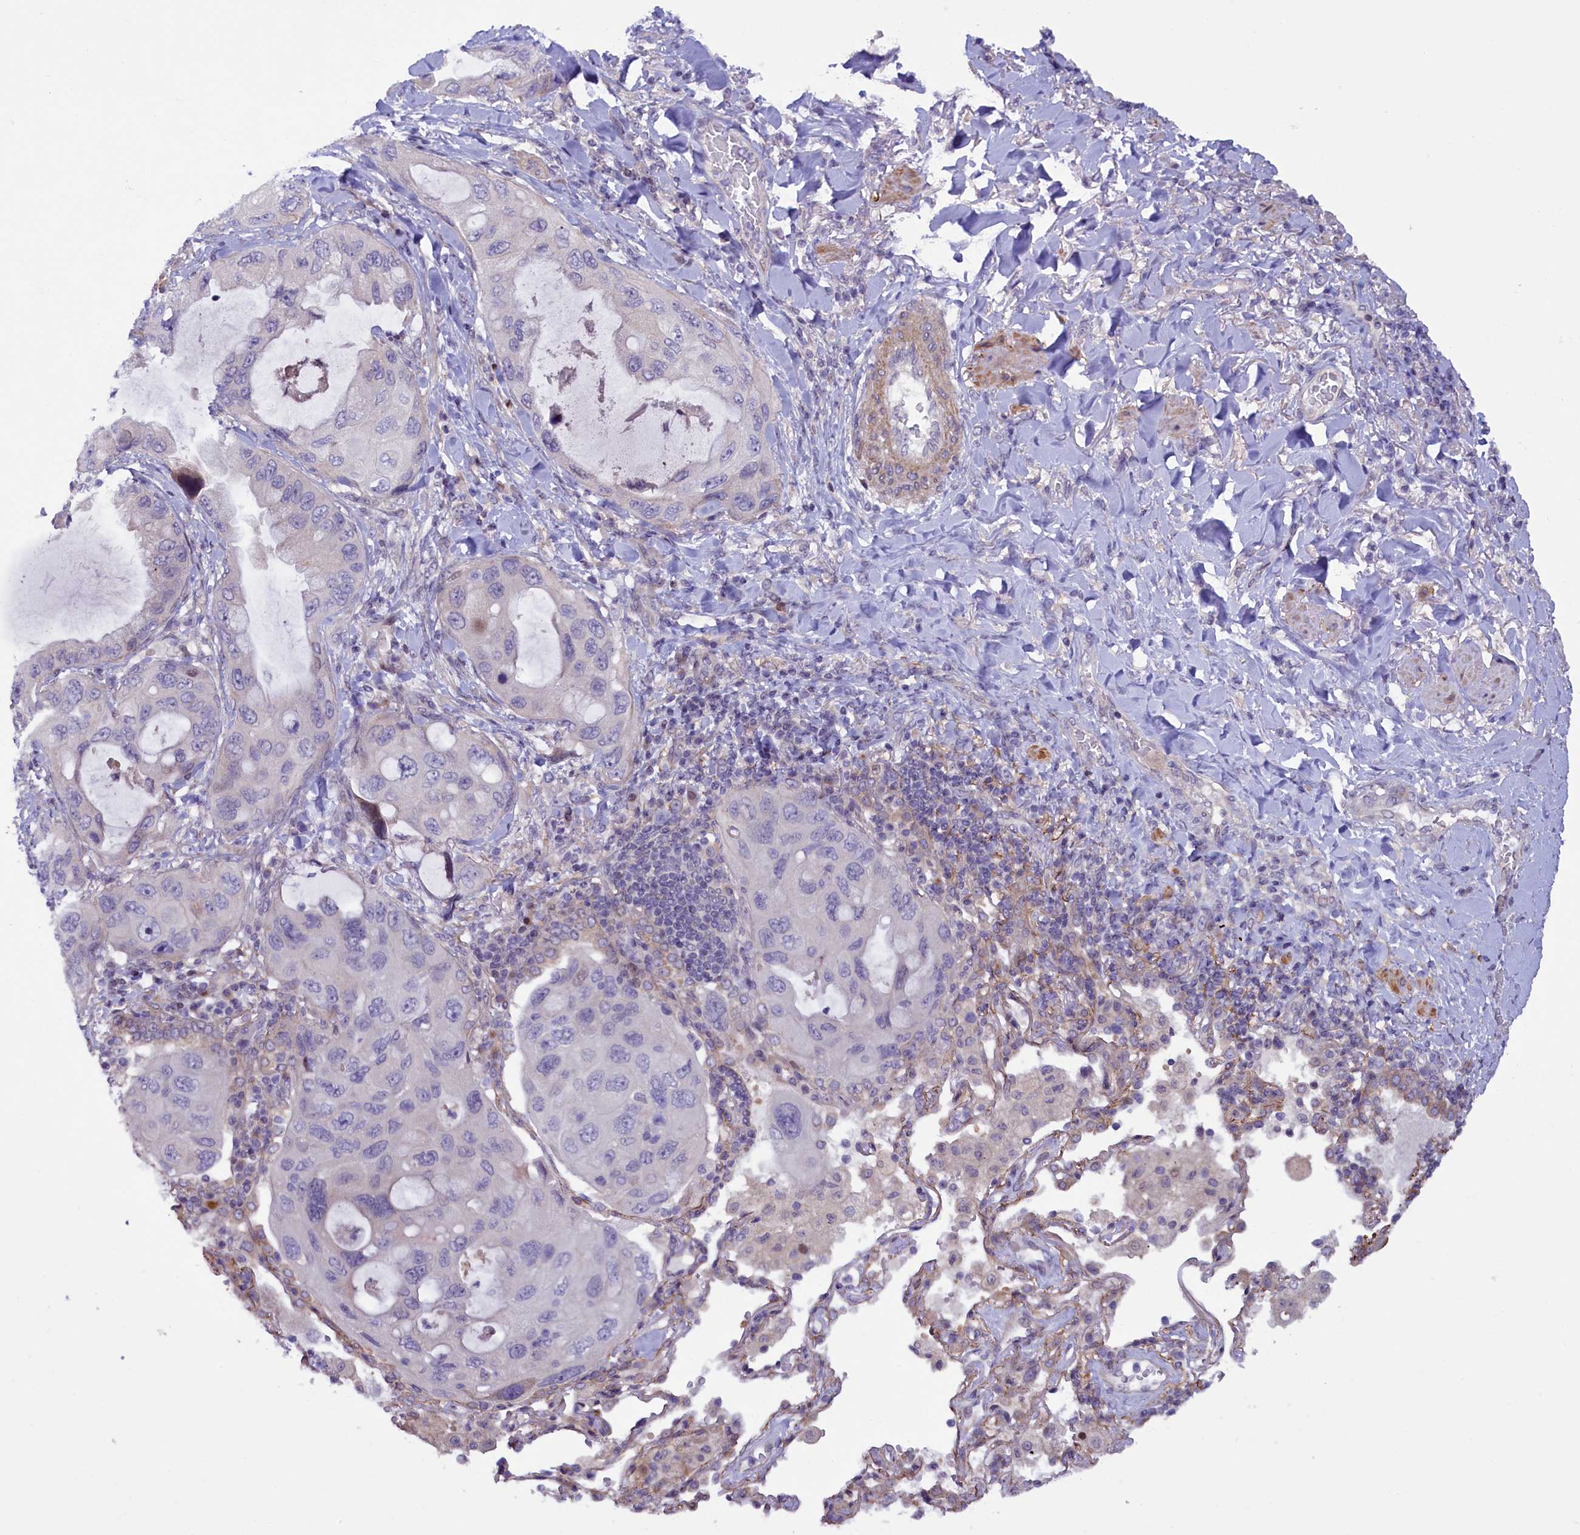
{"staining": {"intensity": "negative", "quantity": "none", "location": "none"}, "tissue": "lung cancer", "cell_type": "Tumor cells", "image_type": "cancer", "snomed": [{"axis": "morphology", "description": "Squamous cell carcinoma, NOS"}, {"axis": "topography", "description": "Lung"}], "caption": "Lung cancer was stained to show a protein in brown. There is no significant expression in tumor cells.", "gene": "MAN2C1", "patient": {"sex": "female", "age": 73}}